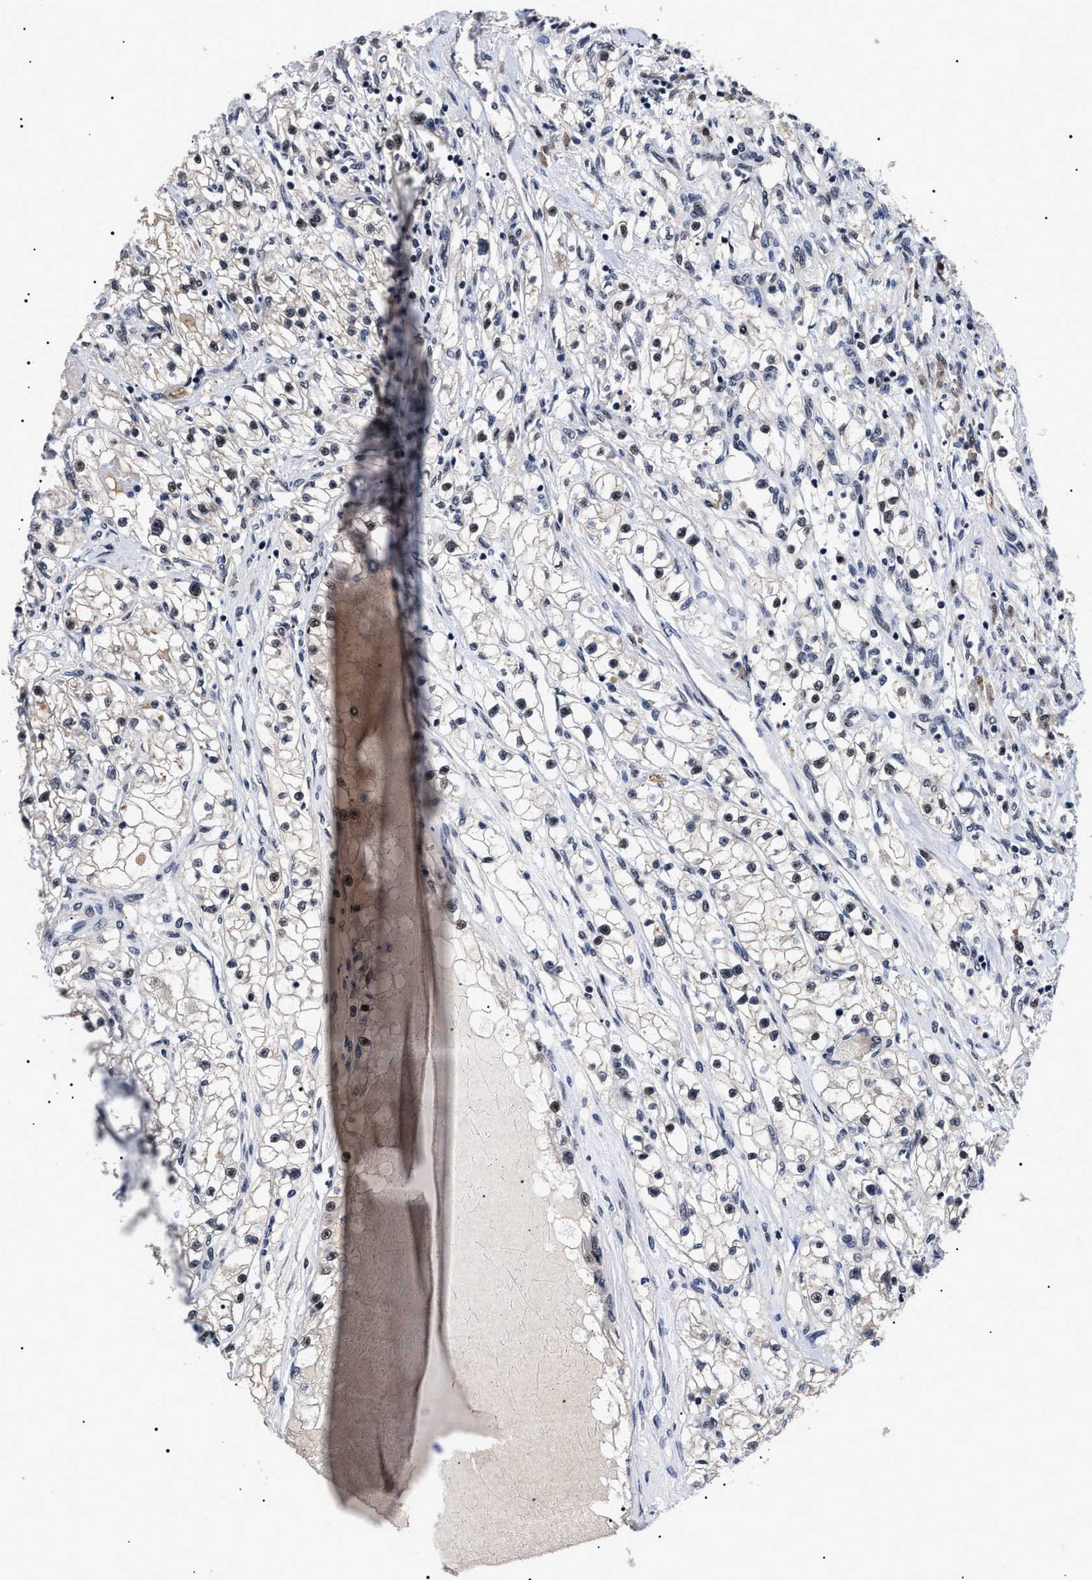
{"staining": {"intensity": "moderate", "quantity": "<25%", "location": "nuclear"}, "tissue": "renal cancer", "cell_type": "Tumor cells", "image_type": "cancer", "snomed": [{"axis": "morphology", "description": "Adenocarcinoma, NOS"}, {"axis": "topography", "description": "Kidney"}], "caption": "Tumor cells display low levels of moderate nuclear positivity in approximately <25% of cells in renal adenocarcinoma.", "gene": "CAAP1", "patient": {"sex": "male", "age": 68}}